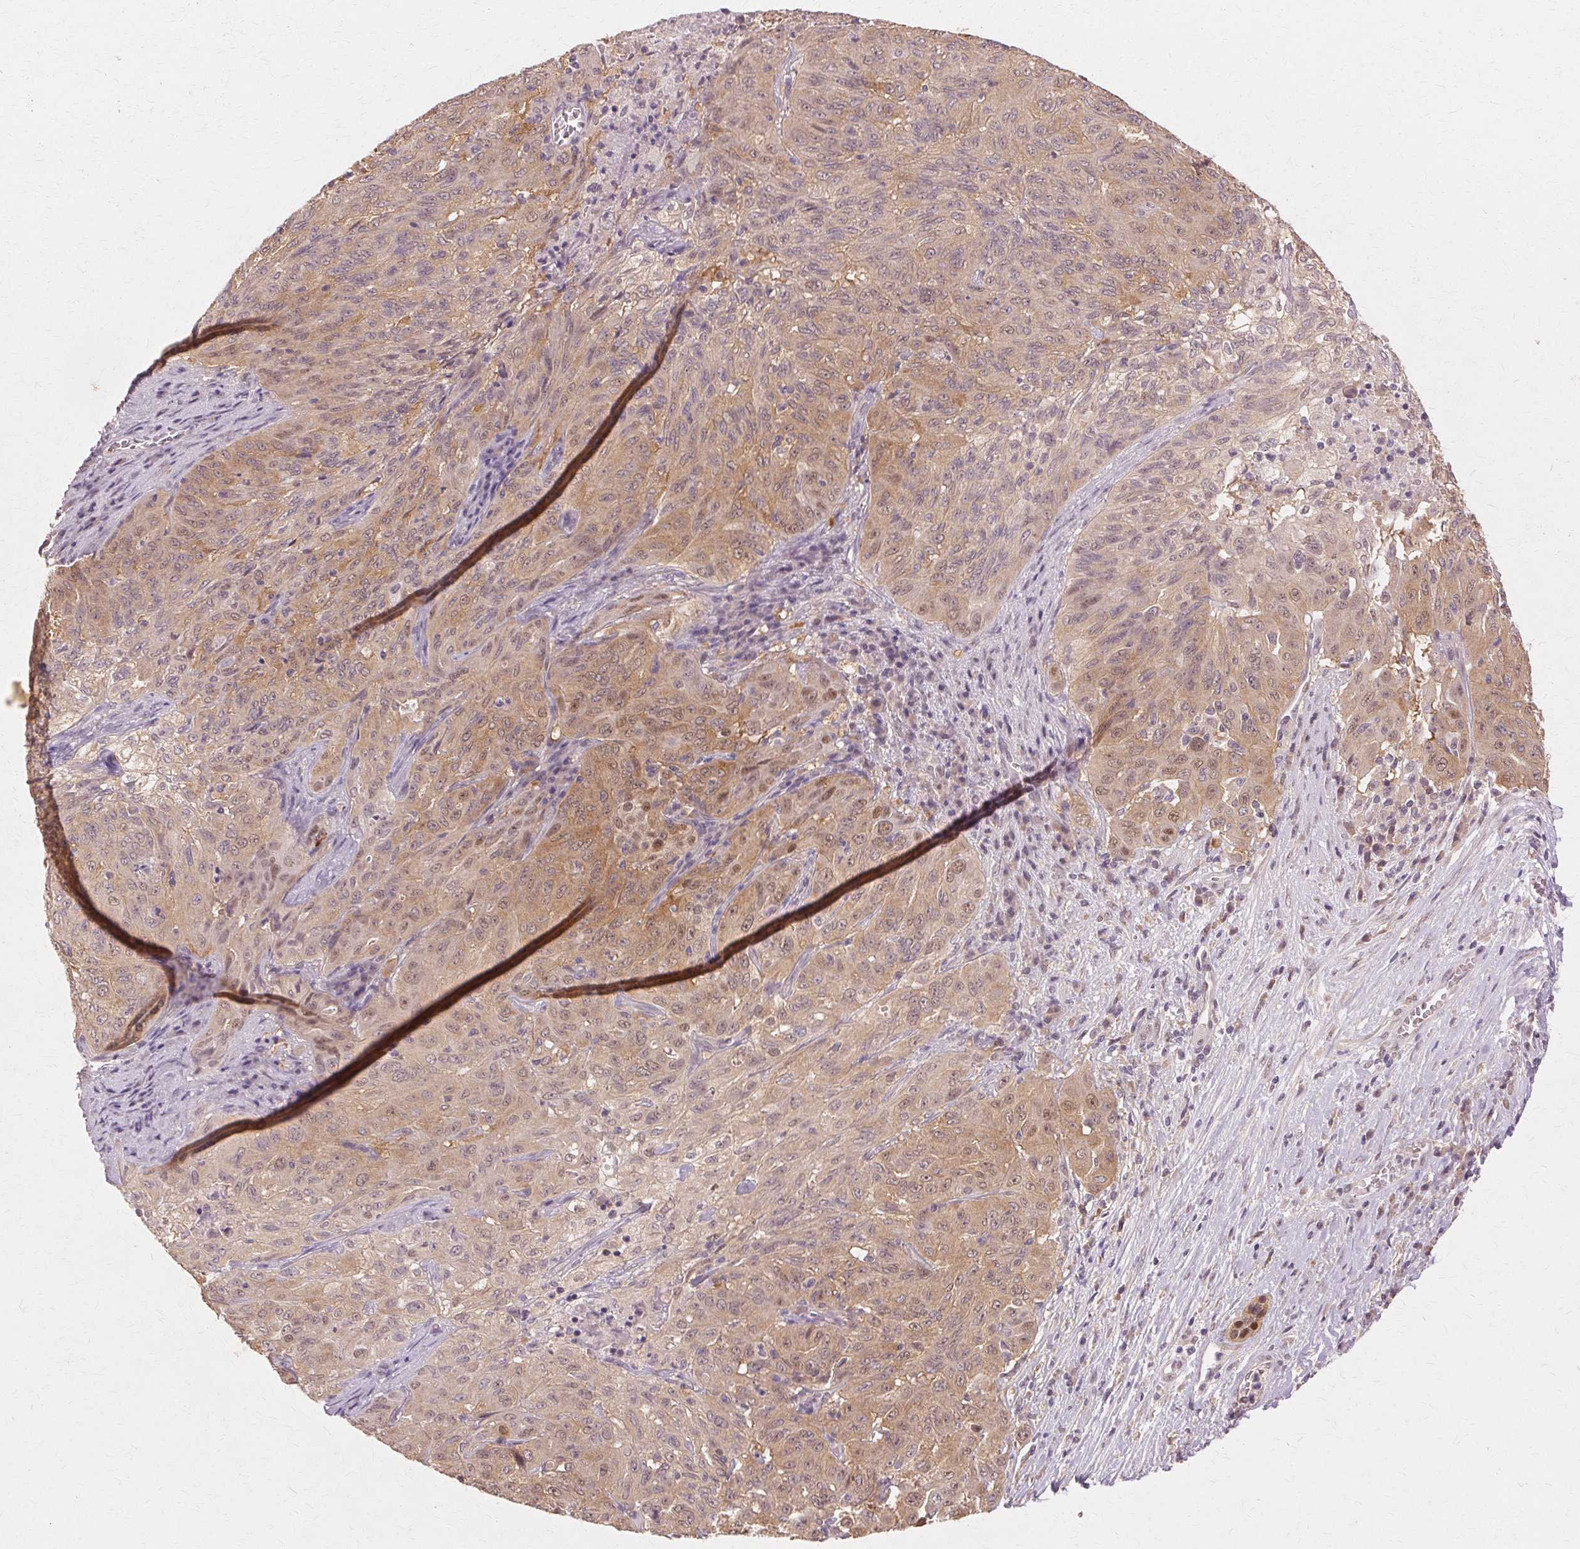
{"staining": {"intensity": "moderate", "quantity": ">75%", "location": "cytoplasmic/membranous,nuclear"}, "tissue": "pancreatic cancer", "cell_type": "Tumor cells", "image_type": "cancer", "snomed": [{"axis": "morphology", "description": "Adenocarcinoma, NOS"}, {"axis": "topography", "description": "Pancreas"}], "caption": "This photomicrograph displays IHC staining of human pancreatic cancer (adenocarcinoma), with medium moderate cytoplasmic/membranous and nuclear staining in approximately >75% of tumor cells.", "gene": "PRMT5", "patient": {"sex": "male", "age": 63}}